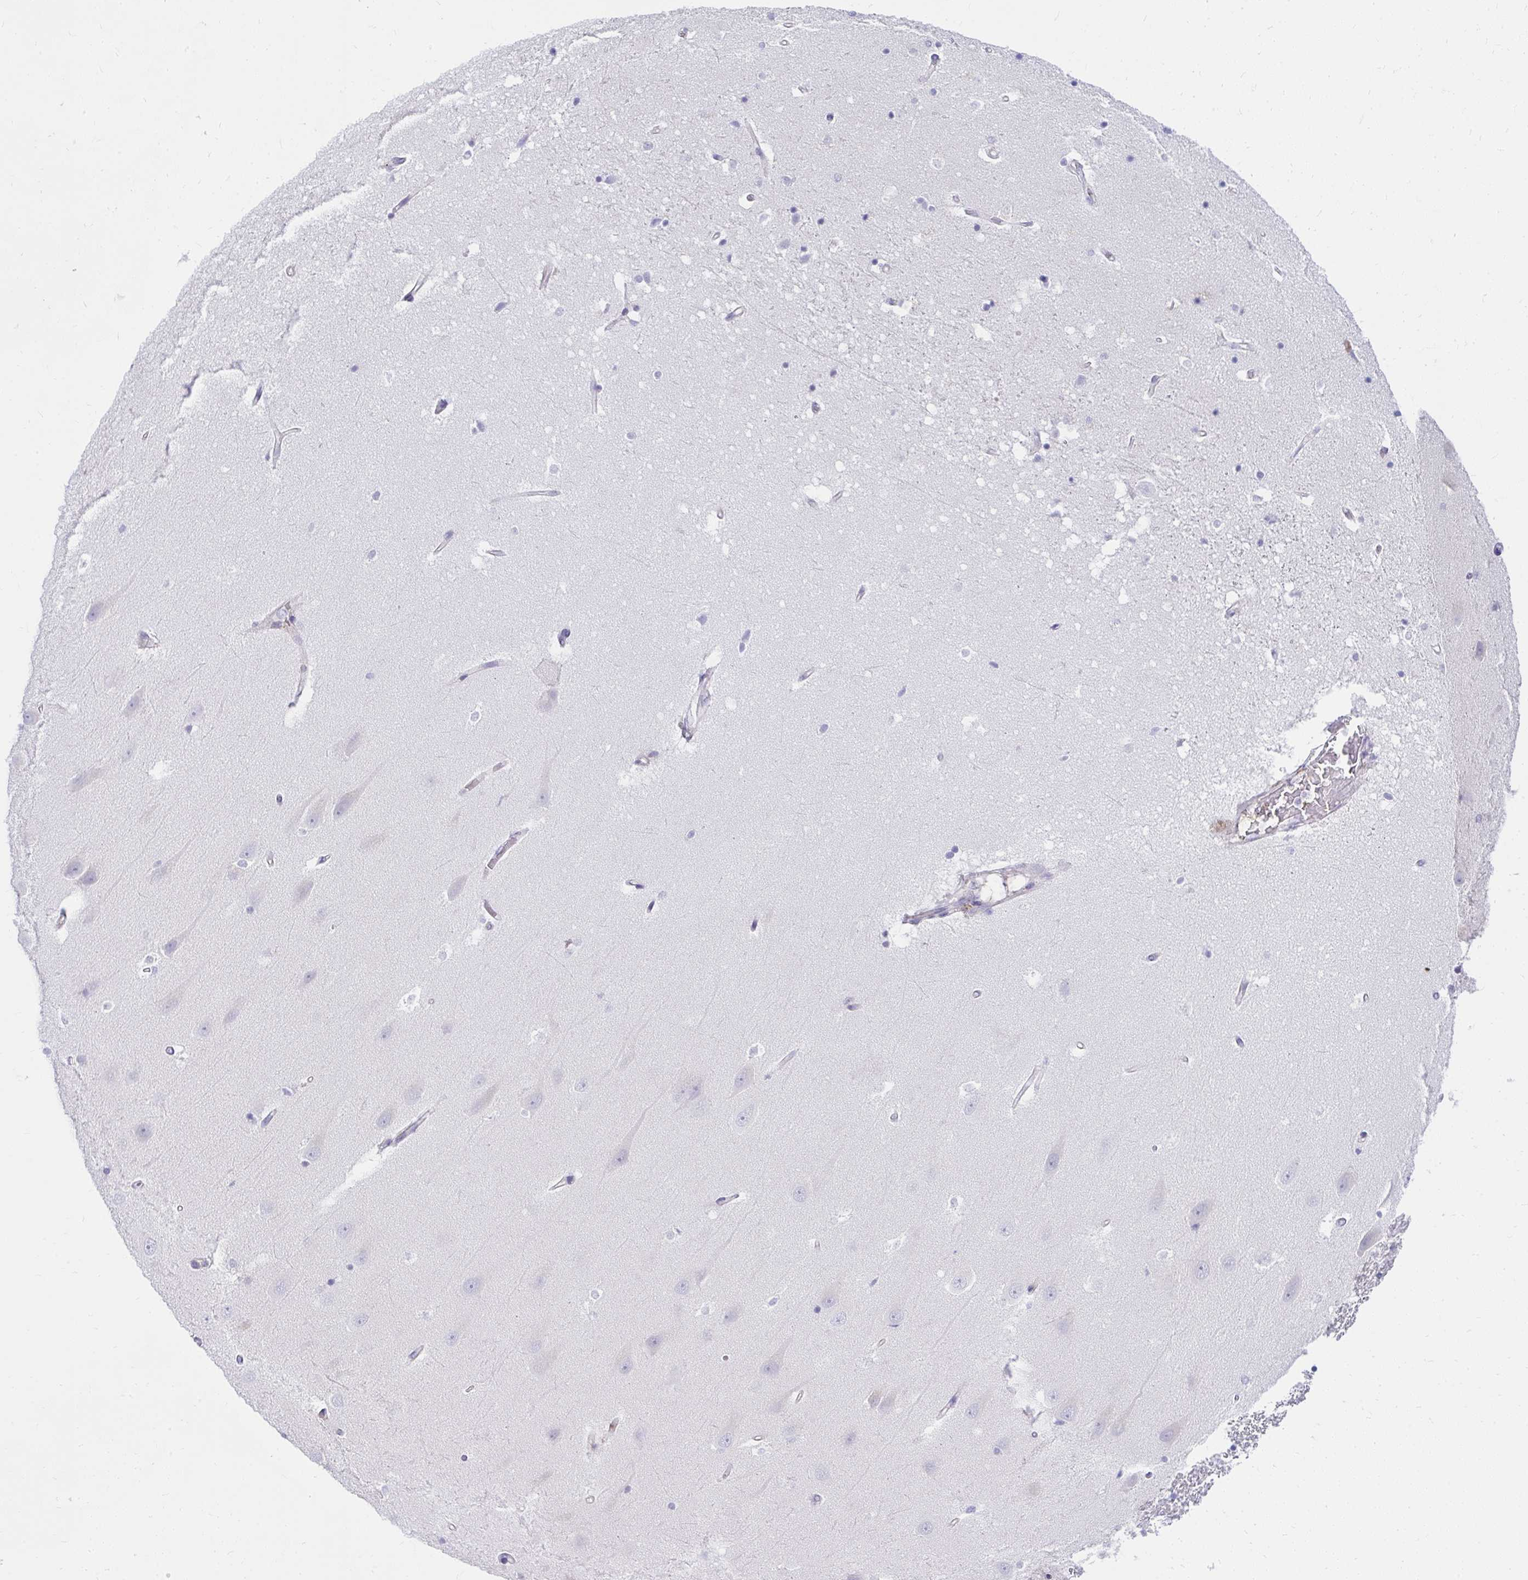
{"staining": {"intensity": "negative", "quantity": "none", "location": "none"}, "tissue": "hippocampus", "cell_type": "Glial cells", "image_type": "normal", "snomed": [{"axis": "morphology", "description": "Normal tissue, NOS"}, {"axis": "topography", "description": "Hippocampus"}], "caption": "Glial cells show no significant expression in benign hippocampus. (Immunohistochemistry (ihc), brightfield microscopy, high magnification).", "gene": "LRRC36", "patient": {"sex": "male", "age": 63}}